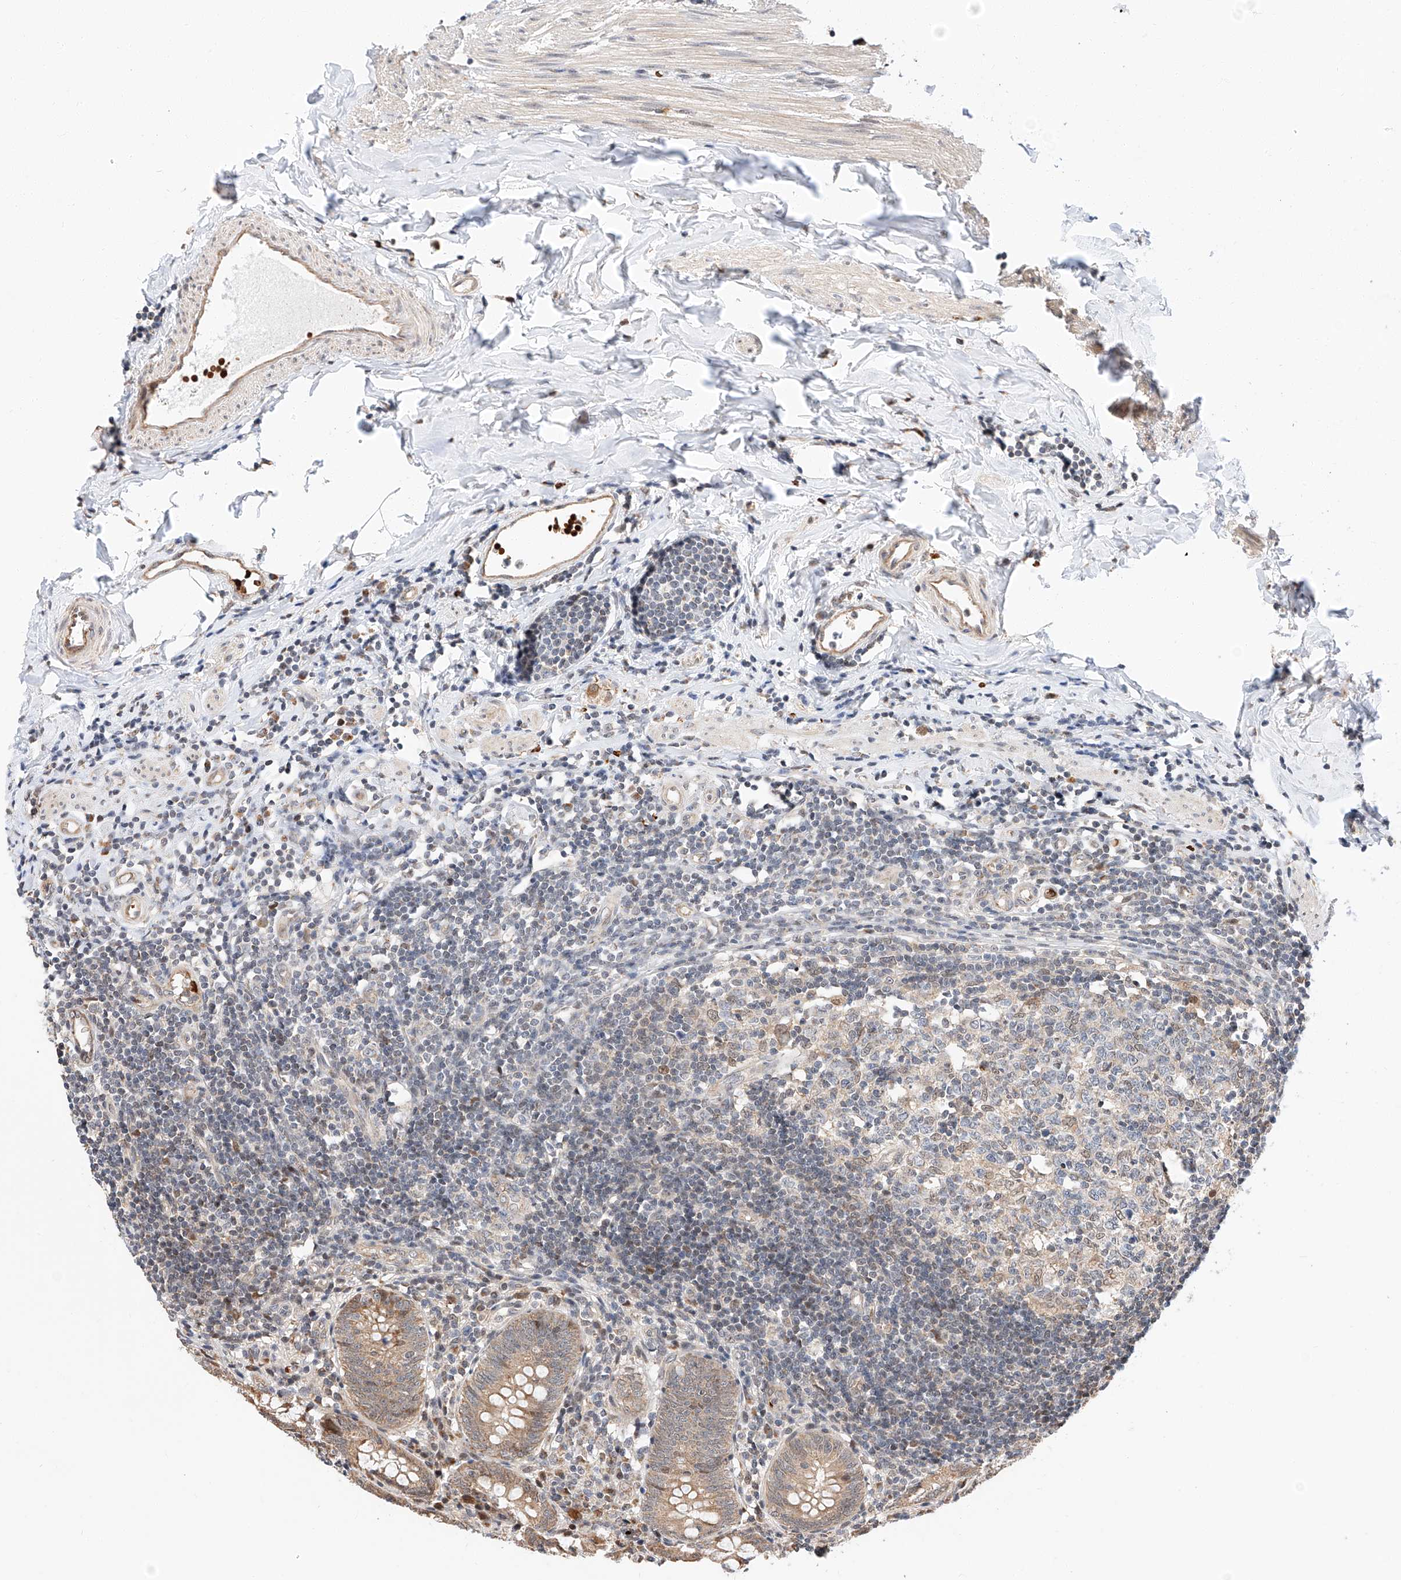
{"staining": {"intensity": "moderate", "quantity": ">75%", "location": "cytoplasmic/membranous"}, "tissue": "appendix", "cell_type": "Glandular cells", "image_type": "normal", "snomed": [{"axis": "morphology", "description": "Normal tissue, NOS"}, {"axis": "topography", "description": "Appendix"}], "caption": "Immunohistochemistry of unremarkable human appendix exhibits medium levels of moderate cytoplasmic/membranous positivity in about >75% of glandular cells. (brown staining indicates protein expression, while blue staining denotes nuclei).", "gene": "THTPA", "patient": {"sex": "female", "age": 54}}